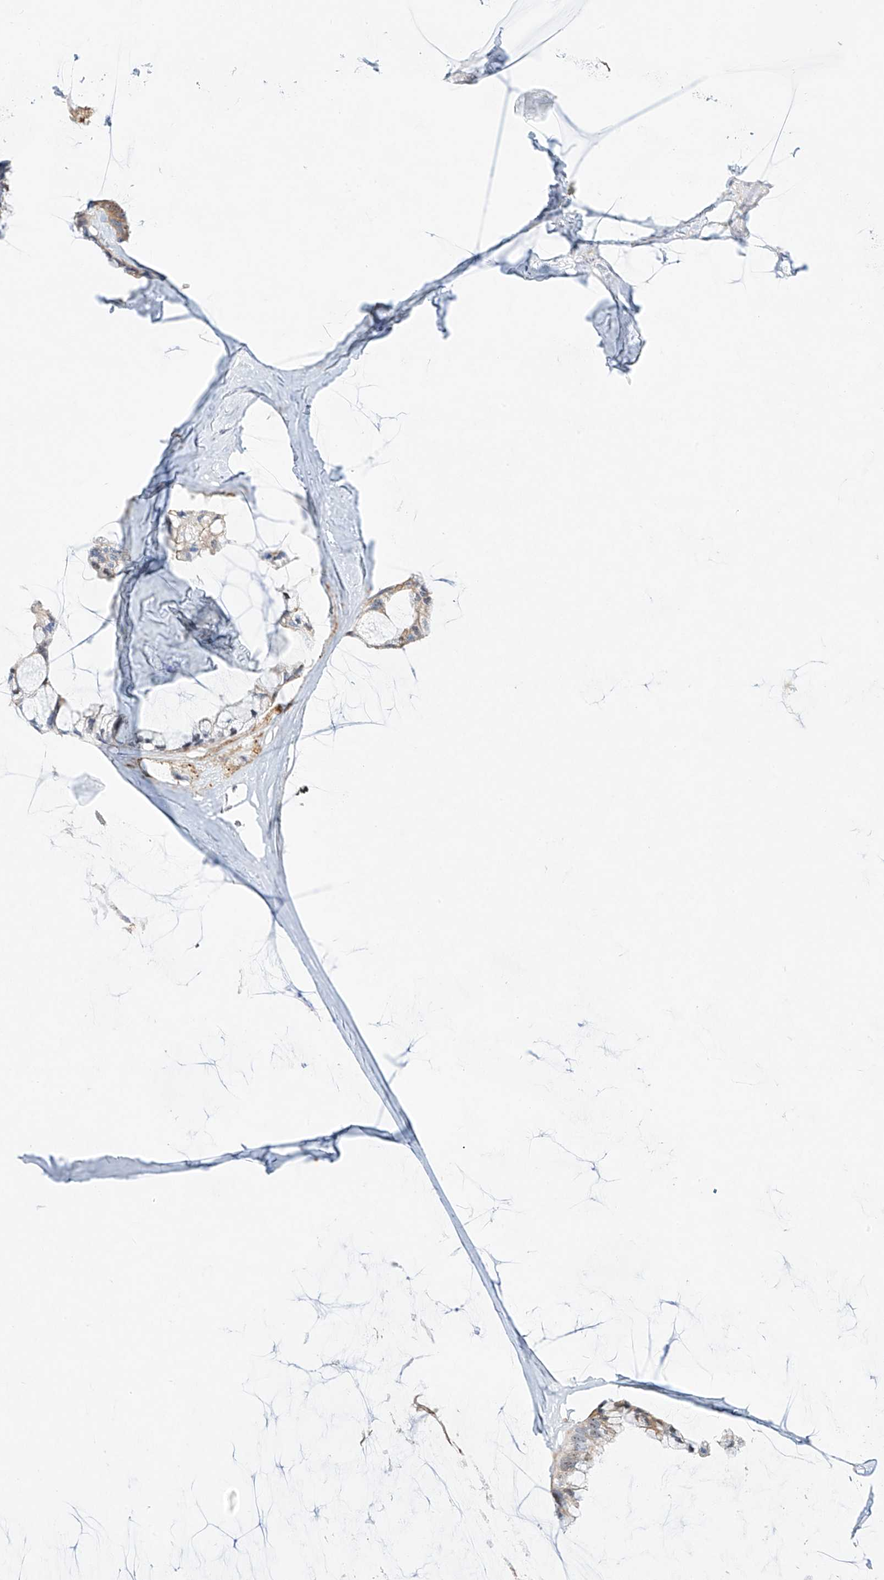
{"staining": {"intensity": "weak", "quantity": "25%-75%", "location": "cytoplasmic/membranous"}, "tissue": "ovarian cancer", "cell_type": "Tumor cells", "image_type": "cancer", "snomed": [{"axis": "morphology", "description": "Cystadenocarcinoma, mucinous, NOS"}, {"axis": "topography", "description": "Ovary"}], "caption": "Ovarian cancer (mucinous cystadenocarcinoma) stained with a brown dye exhibits weak cytoplasmic/membranous positive expression in about 25%-75% of tumor cells.", "gene": "SNU13", "patient": {"sex": "female", "age": 39}}